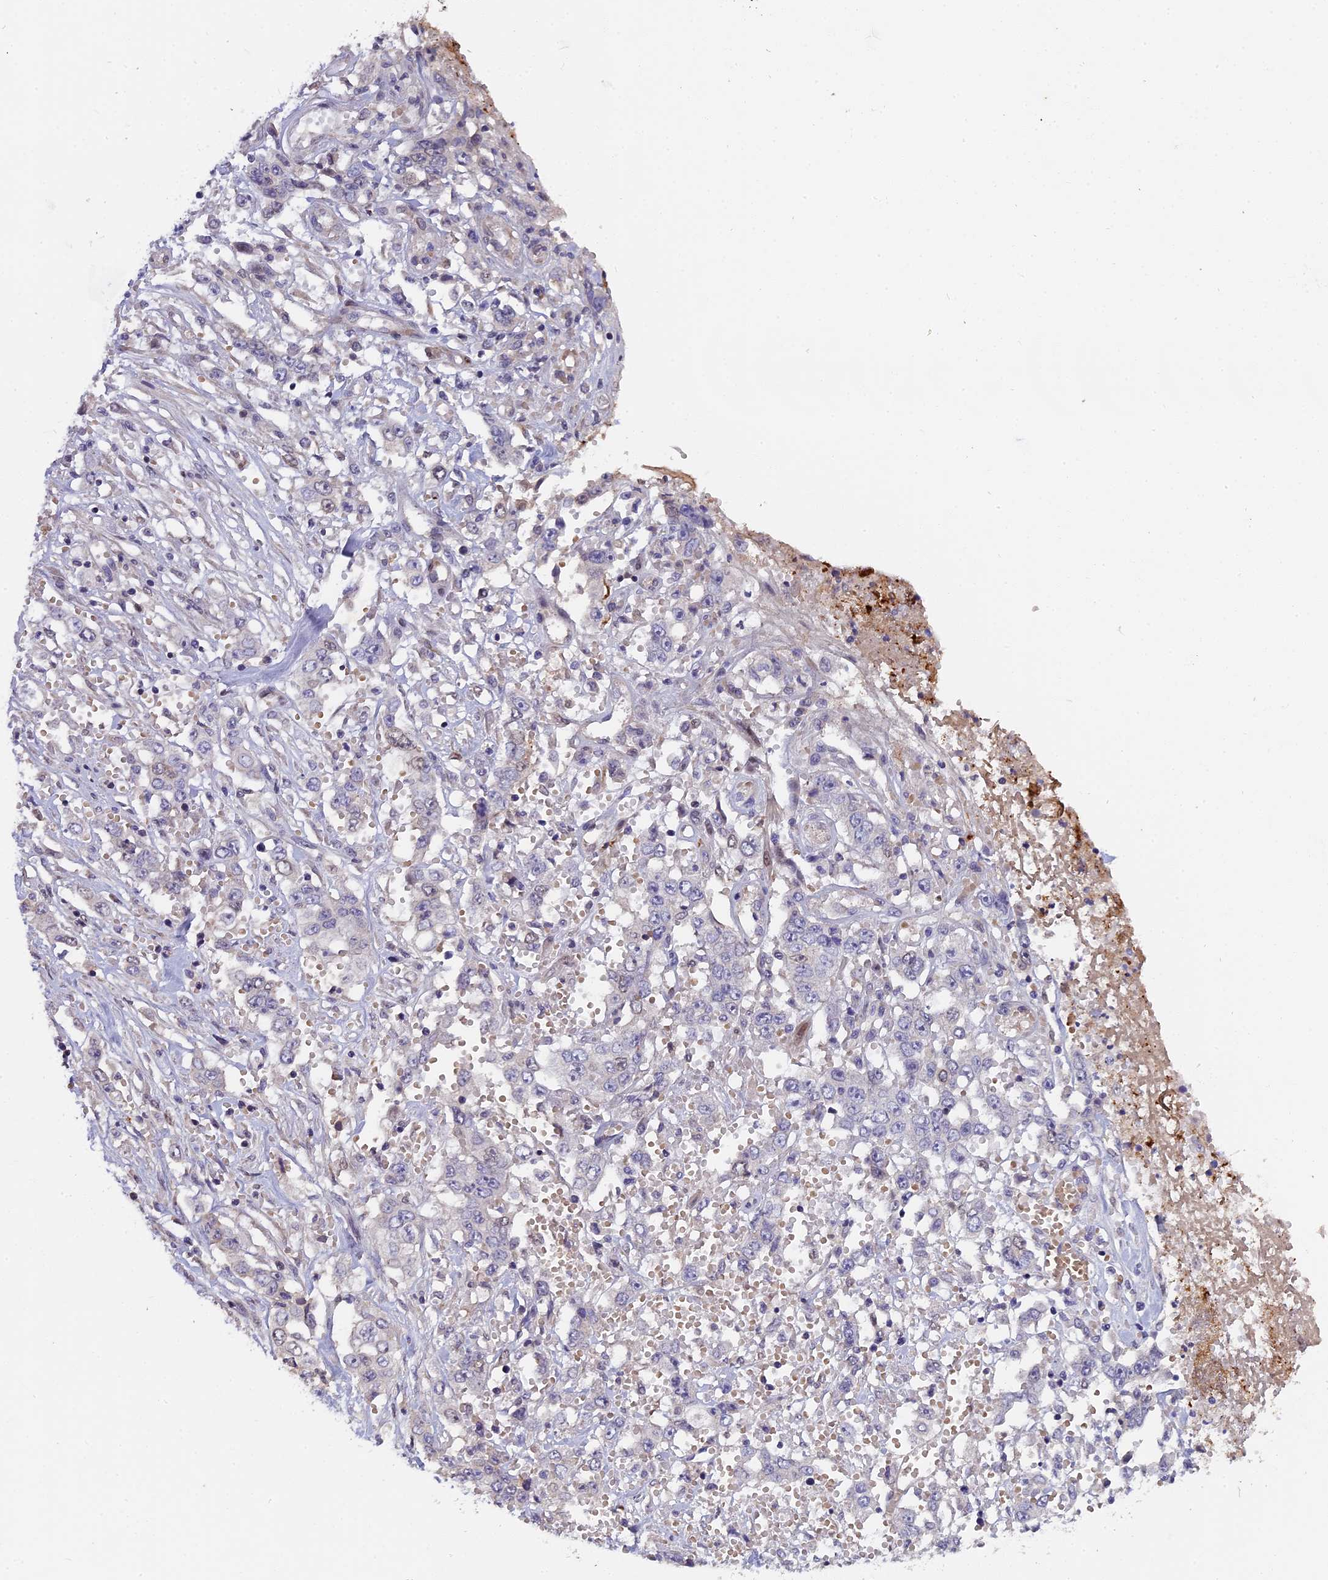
{"staining": {"intensity": "weak", "quantity": "25%-75%", "location": "nuclear"}, "tissue": "stomach cancer", "cell_type": "Tumor cells", "image_type": "cancer", "snomed": [{"axis": "morphology", "description": "Adenocarcinoma, NOS"}, {"axis": "topography", "description": "Stomach, upper"}], "caption": "Immunohistochemical staining of stomach cancer (adenocarcinoma) displays low levels of weak nuclear protein expression in about 25%-75% of tumor cells. (Brightfield microscopy of DAB IHC at high magnification).", "gene": "PYGO1", "patient": {"sex": "male", "age": 62}}